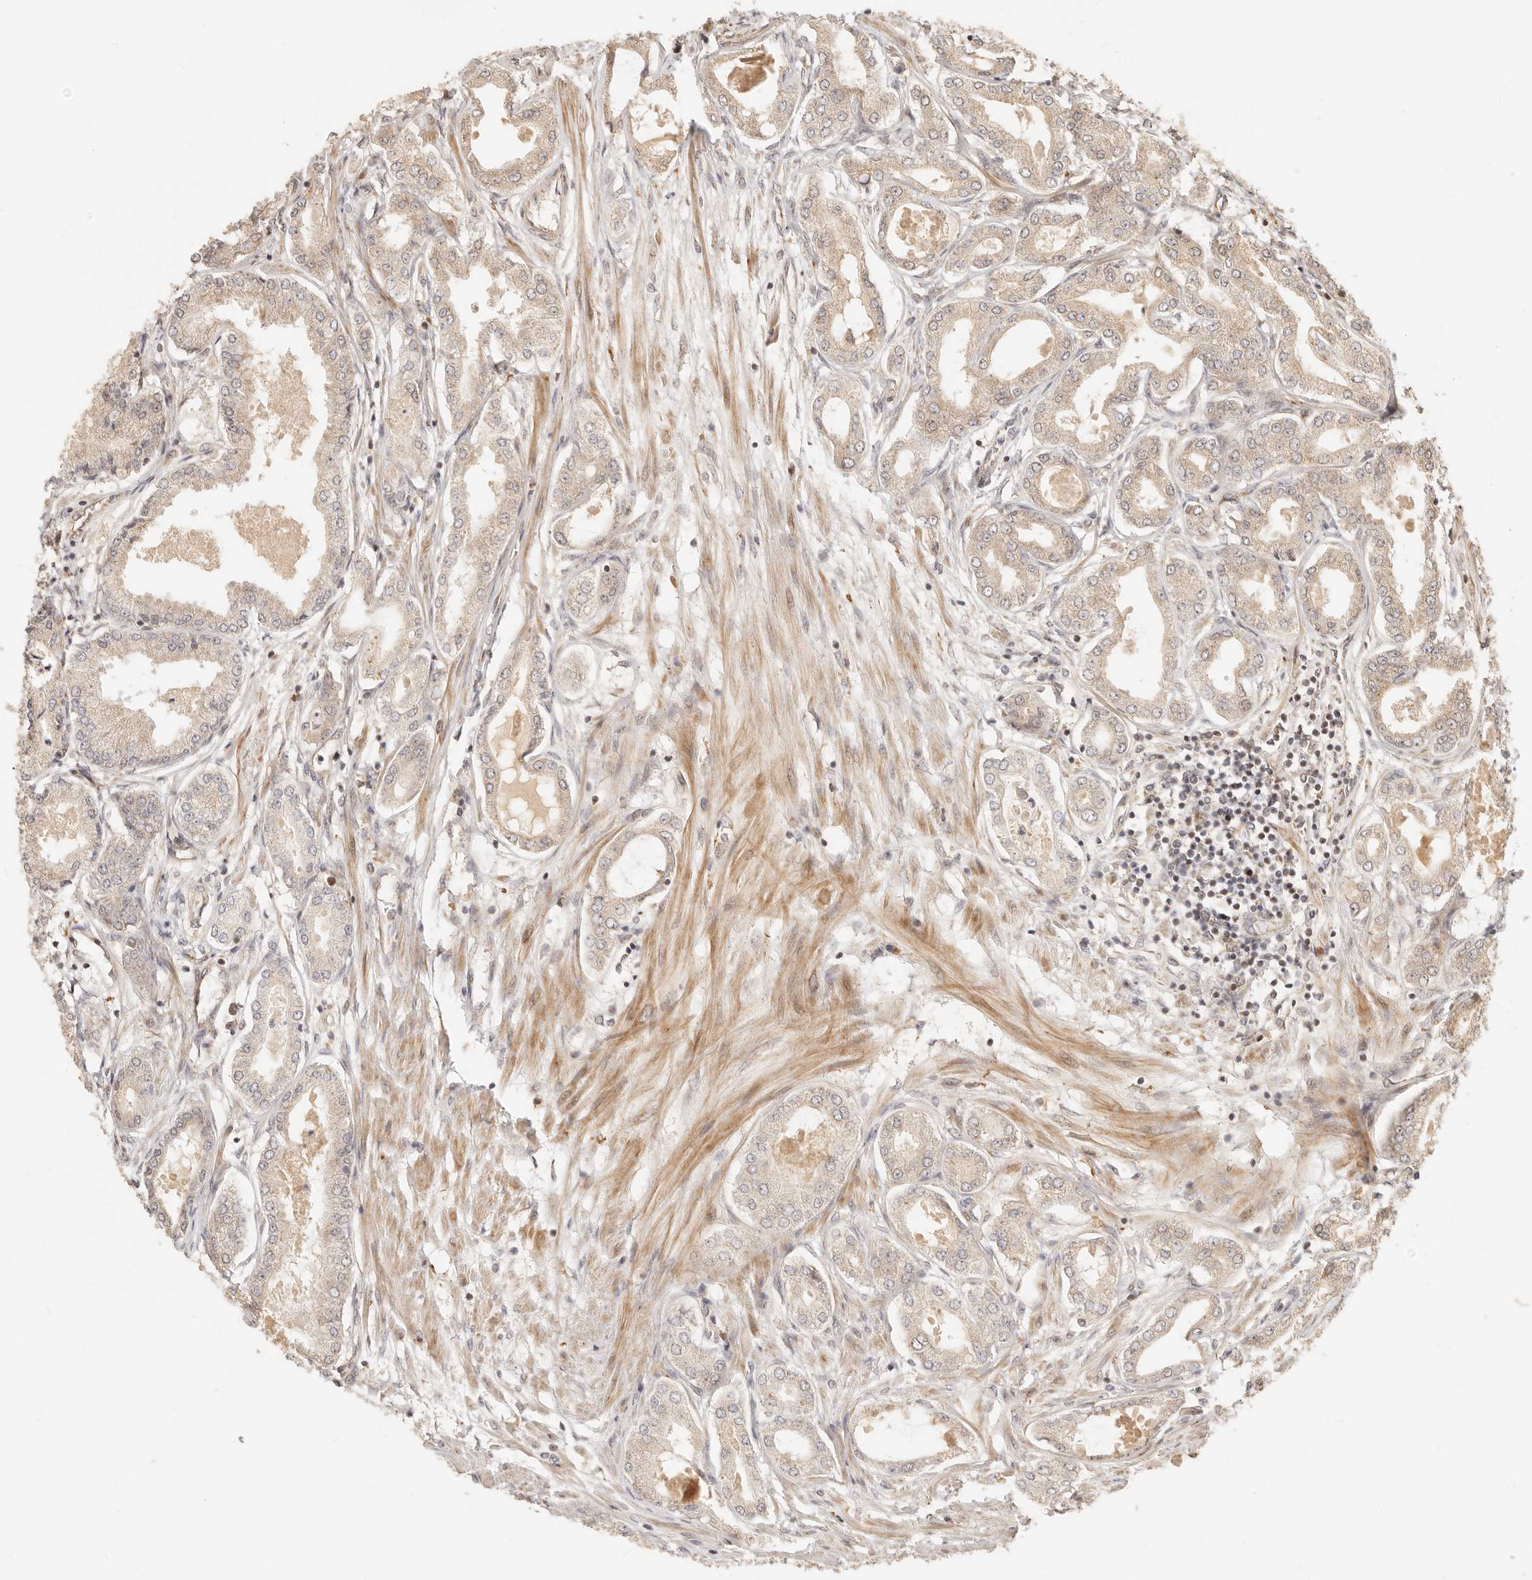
{"staining": {"intensity": "weak", "quantity": ">75%", "location": "cytoplasmic/membranous"}, "tissue": "prostate cancer", "cell_type": "Tumor cells", "image_type": "cancer", "snomed": [{"axis": "morphology", "description": "Adenocarcinoma, Low grade"}, {"axis": "topography", "description": "Prostate"}], "caption": "The histopathology image displays immunohistochemical staining of adenocarcinoma (low-grade) (prostate). There is weak cytoplasmic/membranous positivity is identified in about >75% of tumor cells.", "gene": "TIMM17A", "patient": {"sex": "male", "age": 63}}